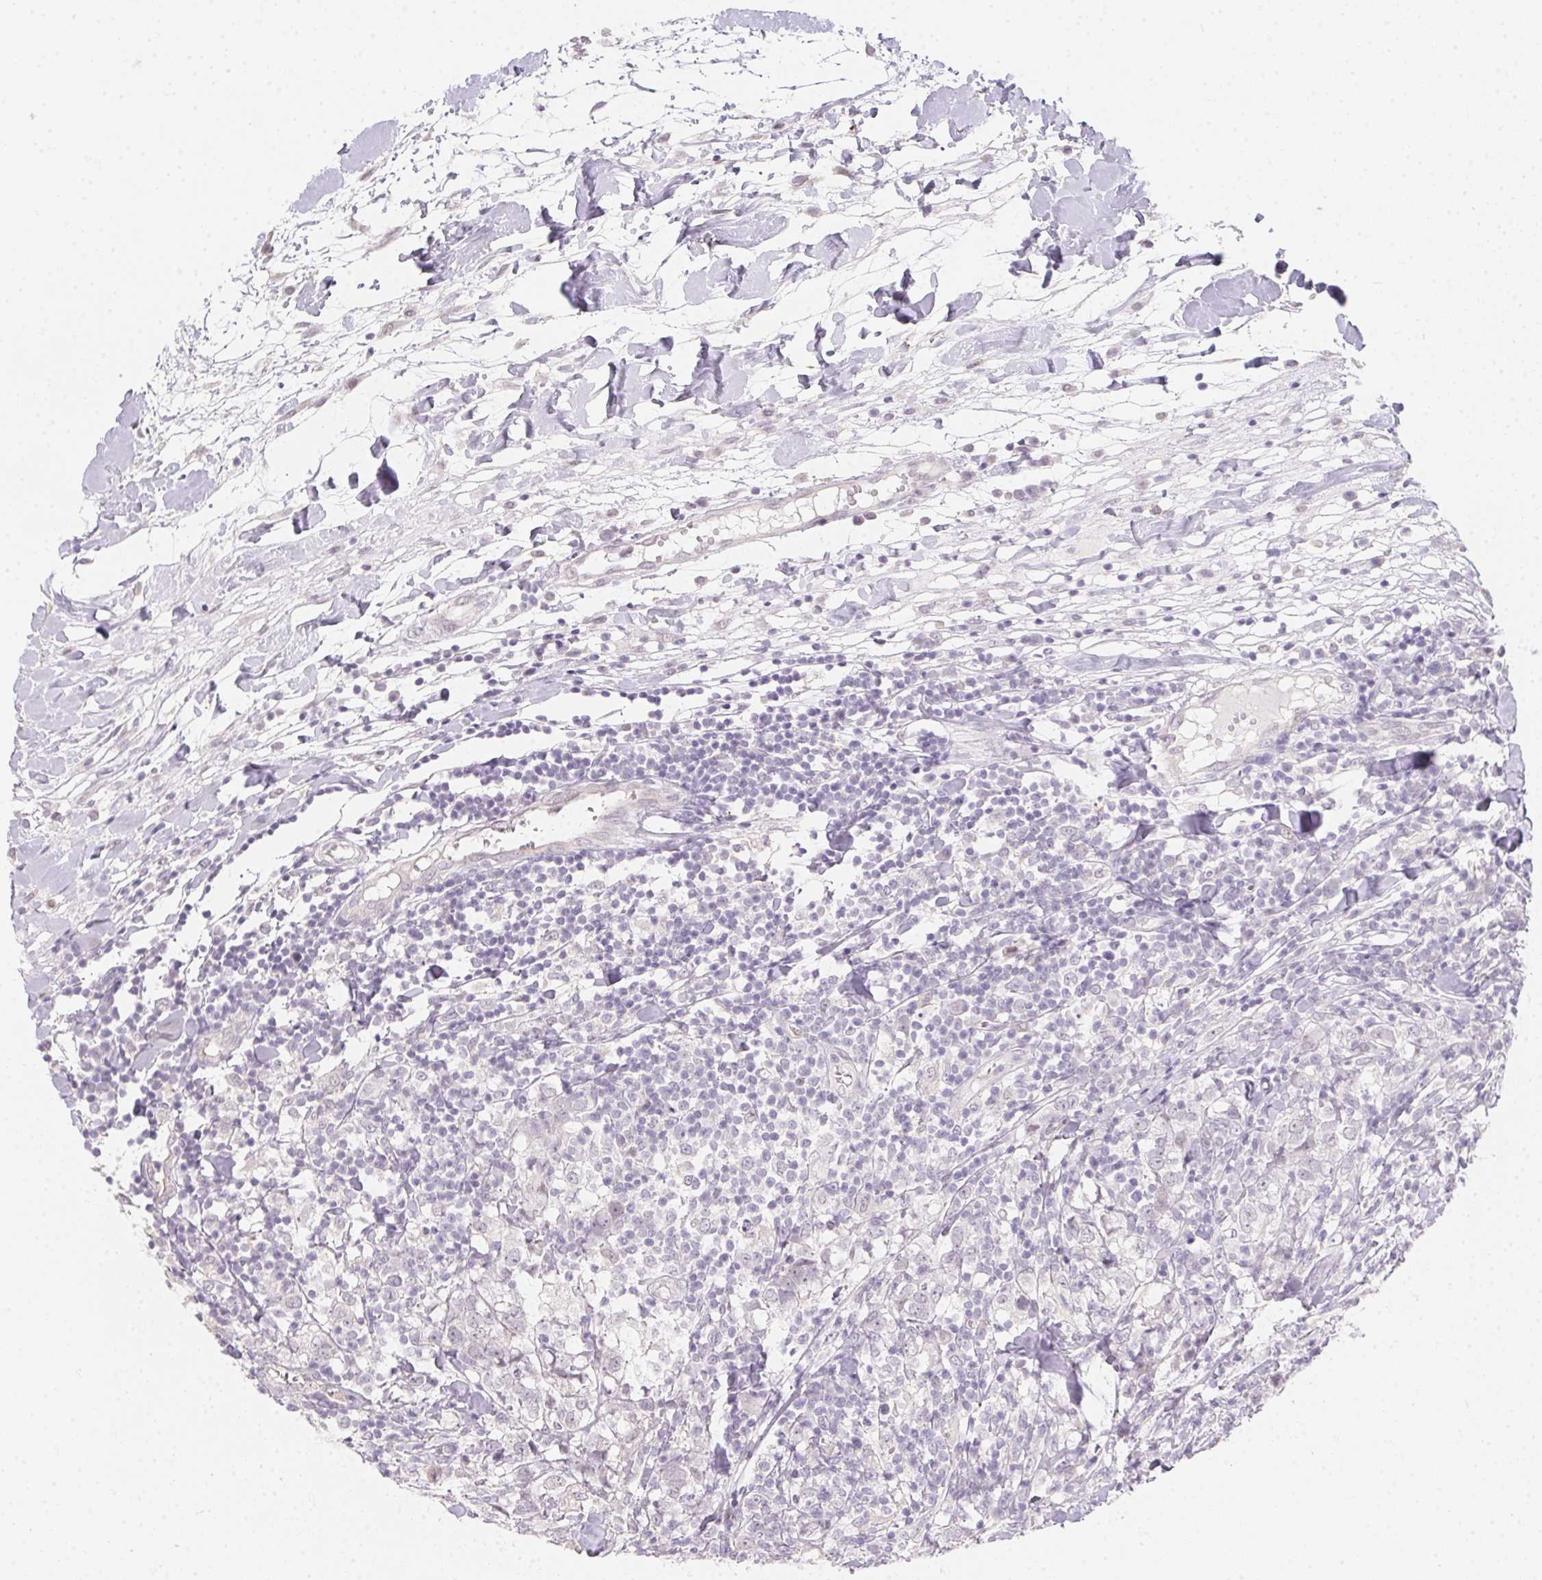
{"staining": {"intensity": "negative", "quantity": "none", "location": "none"}, "tissue": "breast cancer", "cell_type": "Tumor cells", "image_type": "cancer", "snomed": [{"axis": "morphology", "description": "Duct carcinoma"}, {"axis": "topography", "description": "Breast"}], "caption": "This is an immunohistochemistry histopathology image of human breast cancer (infiltrating ductal carcinoma). There is no staining in tumor cells.", "gene": "MORC1", "patient": {"sex": "female", "age": 30}}